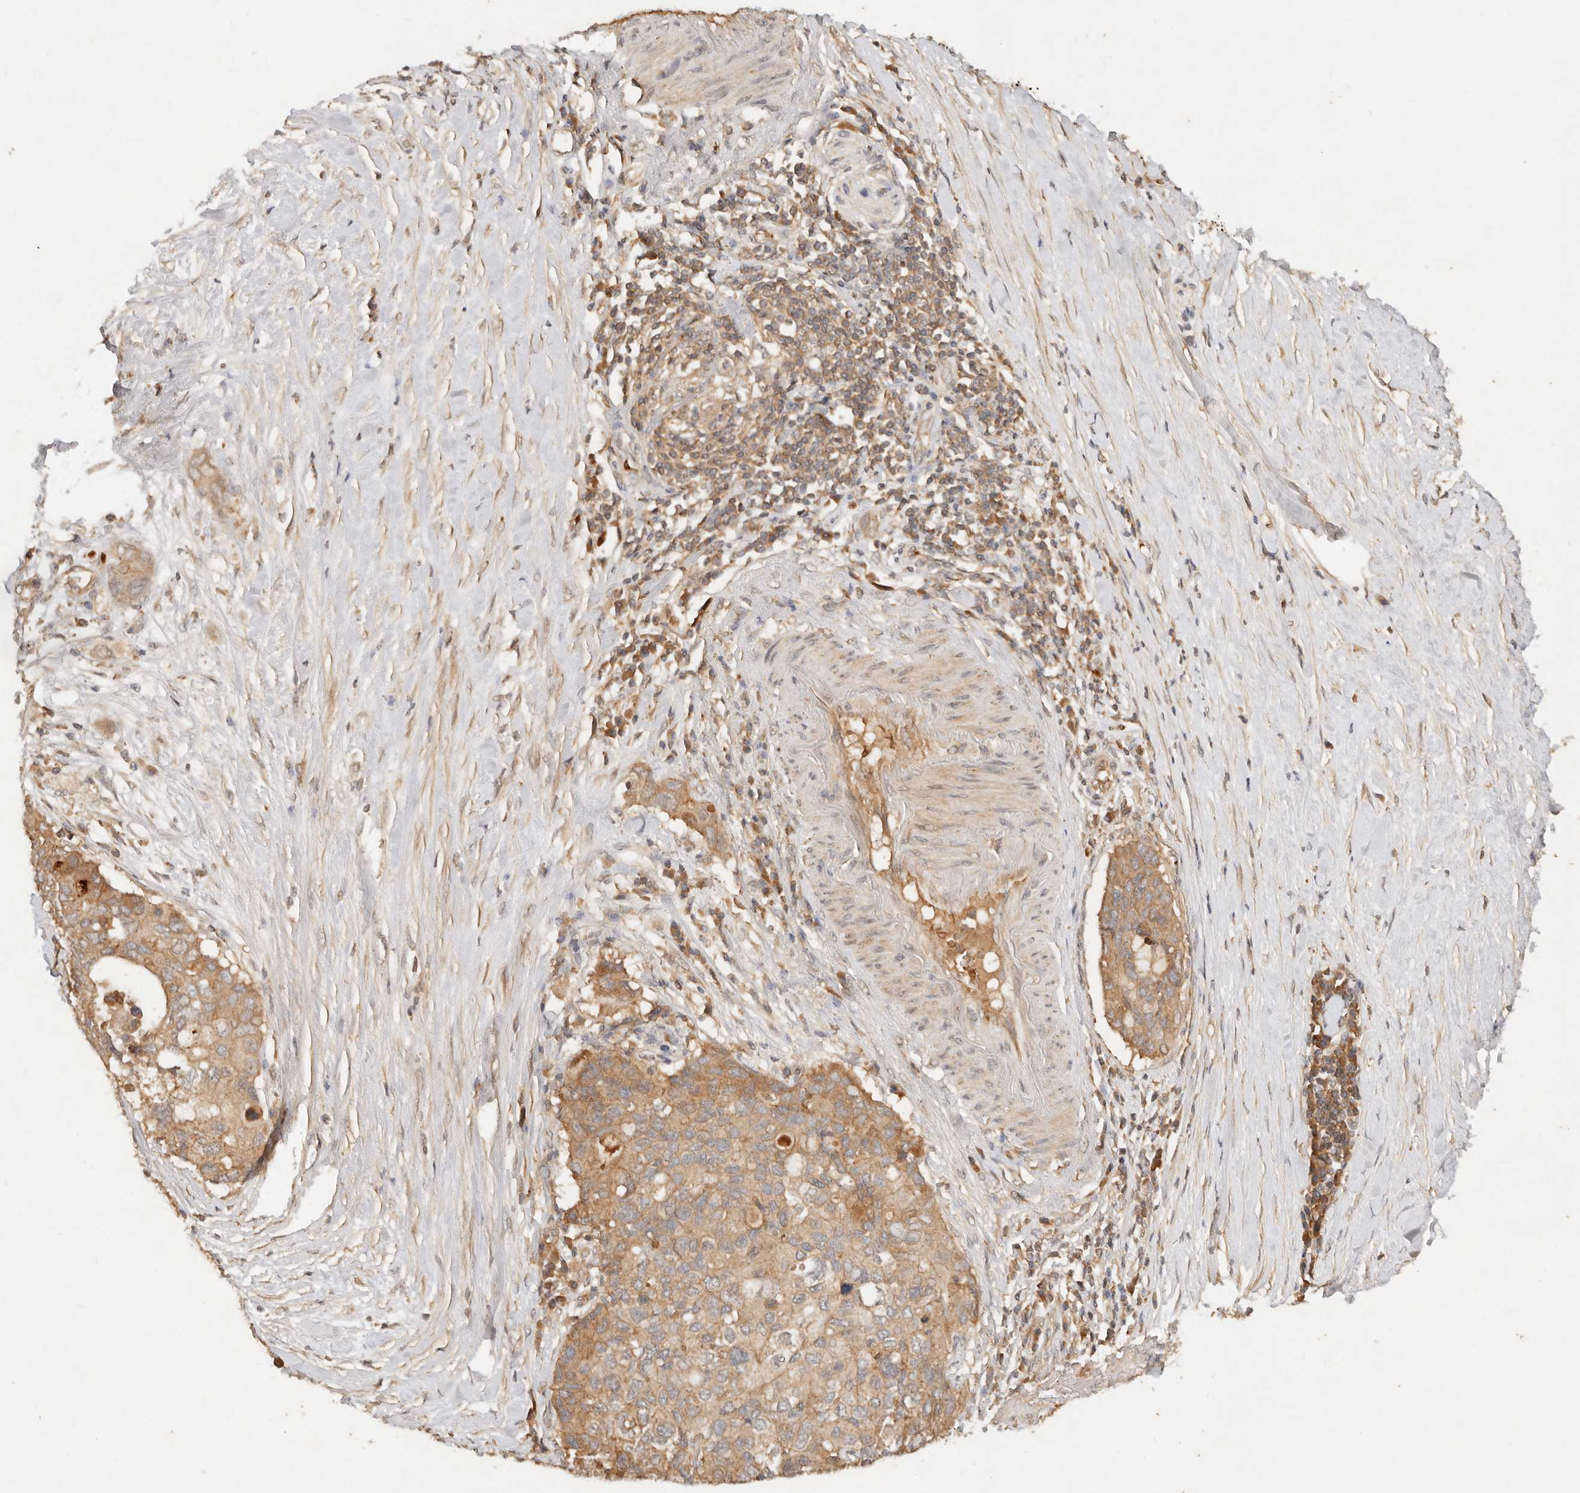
{"staining": {"intensity": "moderate", "quantity": ">75%", "location": "cytoplasmic/membranous"}, "tissue": "pancreatic cancer", "cell_type": "Tumor cells", "image_type": "cancer", "snomed": [{"axis": "morphology", "description": "Adenocarcinoma, NOS"}, {"axis": "topography", "description": "Pancreas"}], "caption": "Protein expression analysis of human pancreatic adenocarcinoma reveals moderate cytoplasmic/membranous positivity in approximately >75% of tumor cells. Immunohistochemistry stains the protein in brown and the nuclei are stained blue.", "gene": "FREM2", "patient": {"sex": "female", "age": 56}}